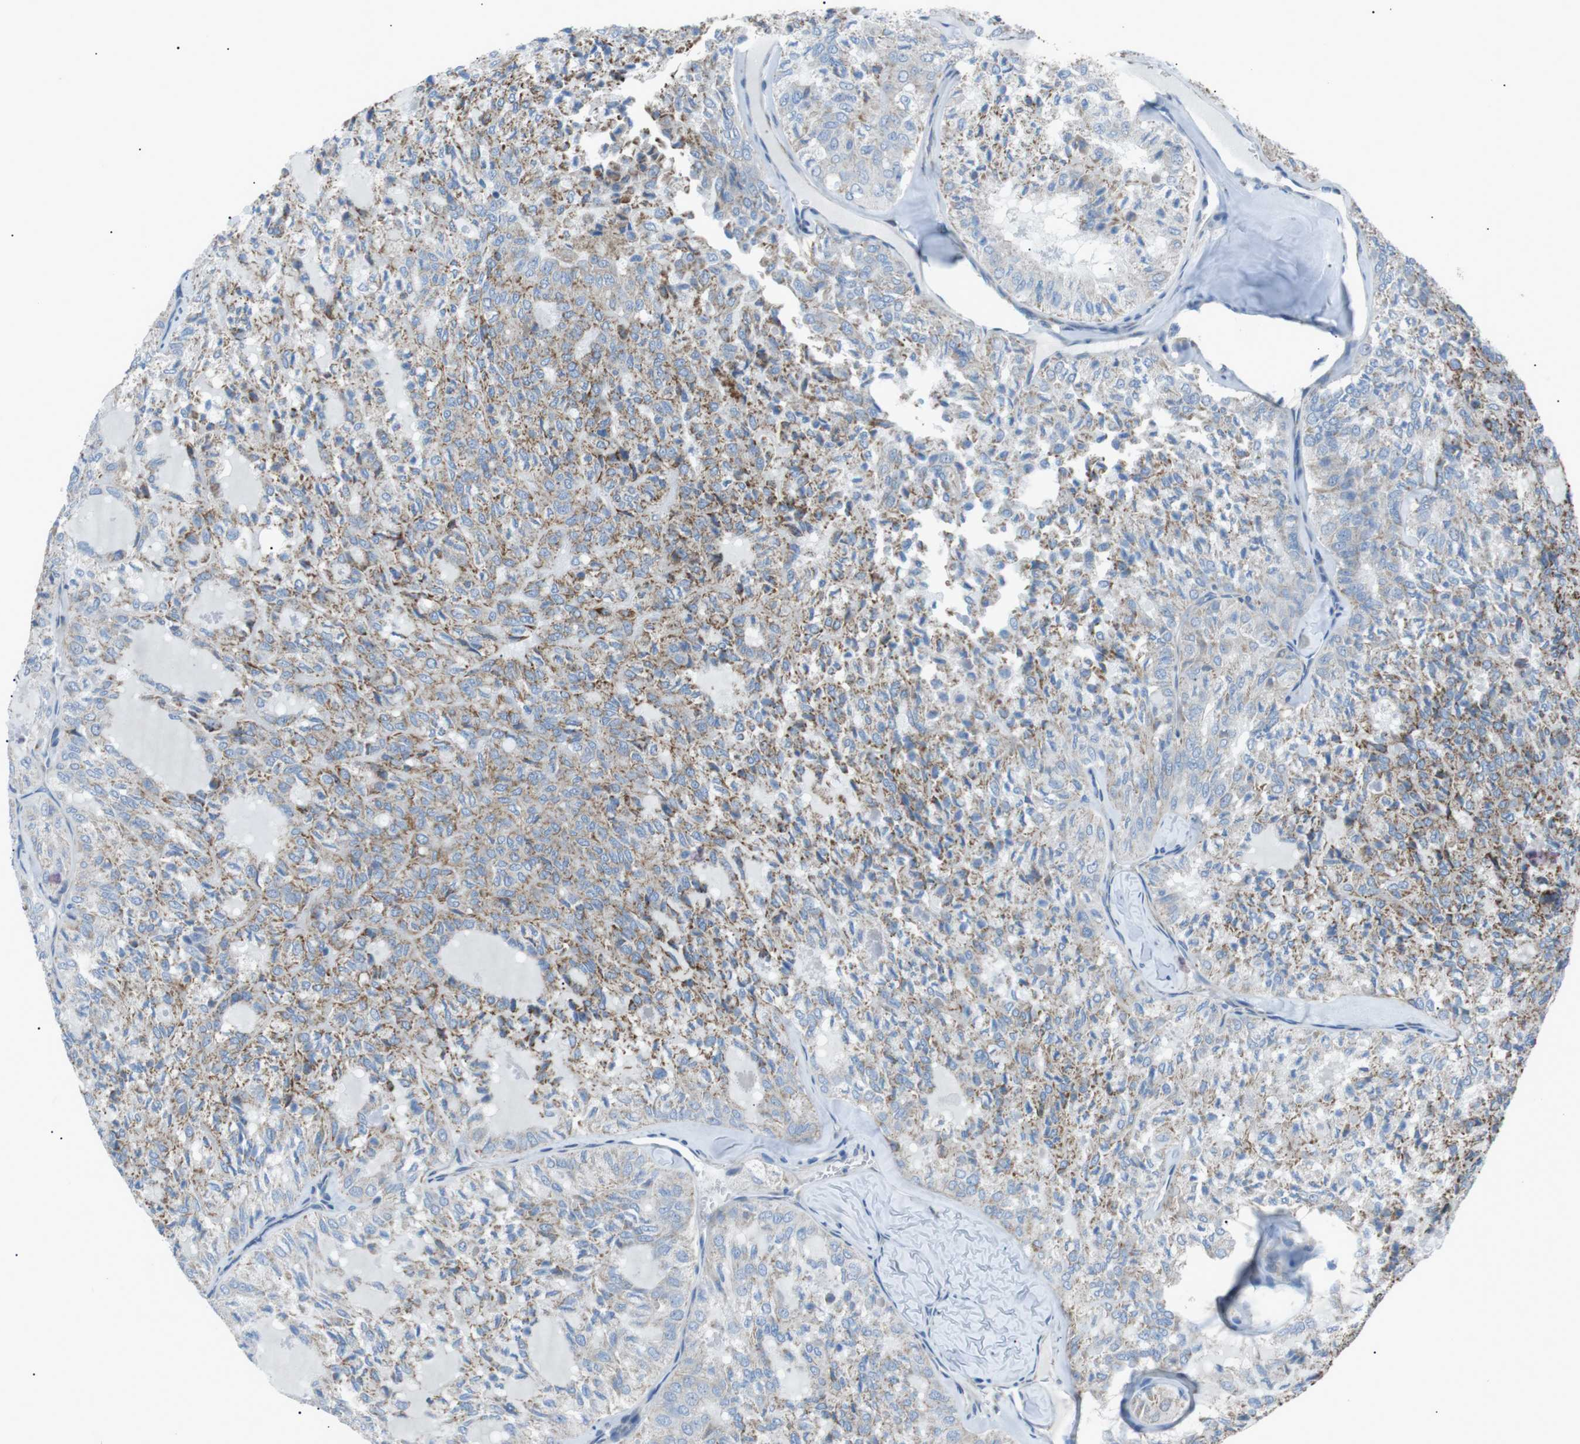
{"staining": {"intensity": "moderate", "quantity": ">75%", "location": "cytoplasmic/membranous"}, "tissue": "thyroid cancer", "cell_type": "Tumor cells", "image_type": "cancer", "snomed": [{"axis": "morphology", "description": "Follicular adenoma carcinoma, NOS"}, {"axis": "topography", "description": "Thyroid gland"}], "caption": "Immunohistochemical staining of follicular adenoma carcinoma (thyroid) shows medium levels of moderate cytoplasmic/membranous expression in about >75% of tumor cells.", "gene": "MTARC2", "patient": {"sex": "male", "age": 75}}